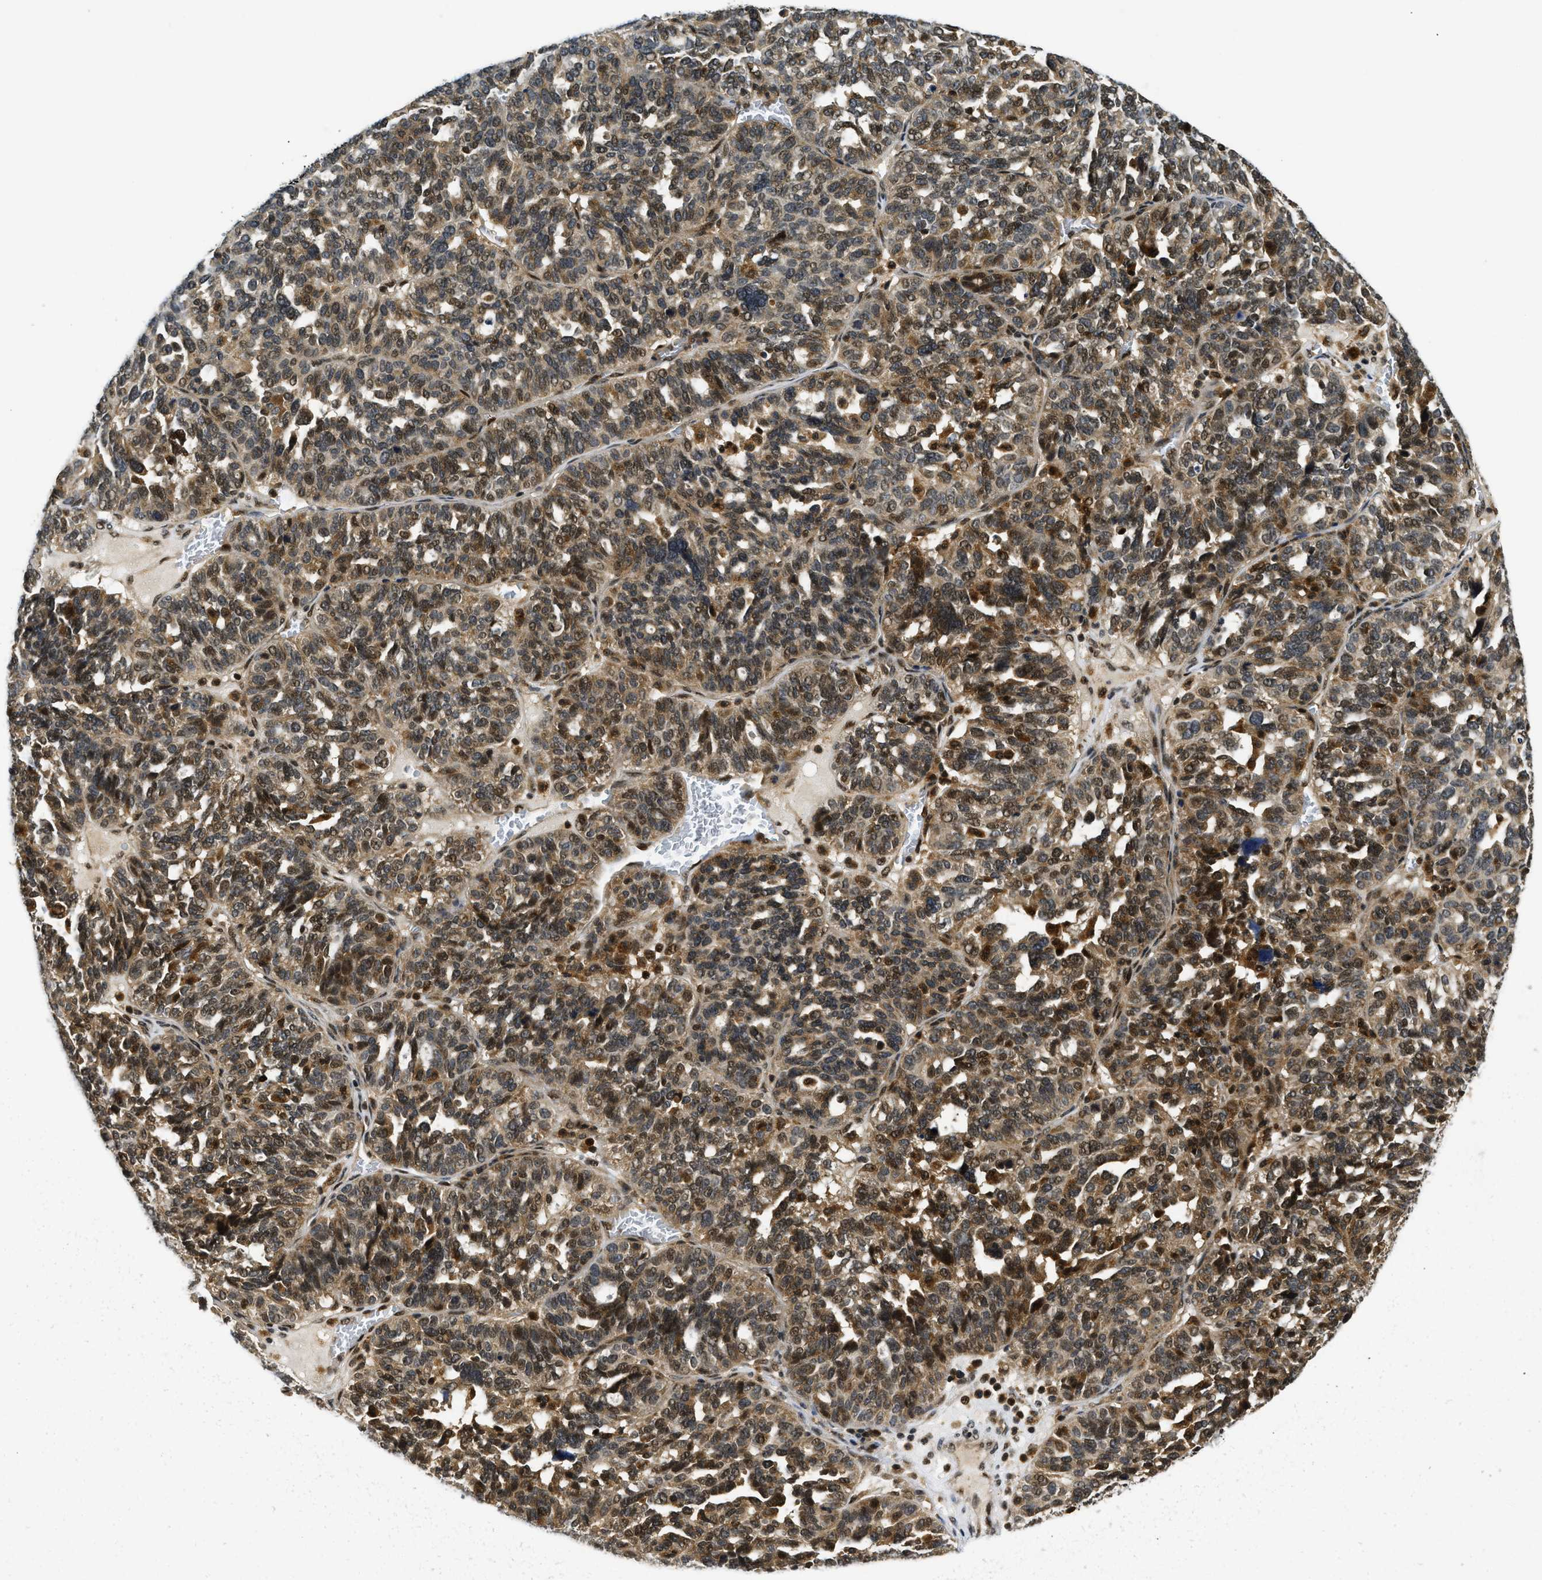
{"staining": {"intensity": "moderate", "quantity": ">75%", "location": "cytoplasmic/membranous,nuclear"}, "tissue": "ovarian cancer", "cell_type": "Tumor cells", "image_type": "cancer", "snomed": [{"axis": "morphology", "description": "Cystadenocarcinoma, serous, NOS"}, {"axis": "topography", "description": "Ovary"}], "caption": "Immunohistochemical staining of ovarian cancer reveals moderate cytoplasmic/membranous and nuclear protein expression in approximately >75% of tumor cells. The protein of interest is shown in brown color, while the nuclei are stained blue.", "gene": "ADSL", "patient": {"sex": "female", "age": 59}}